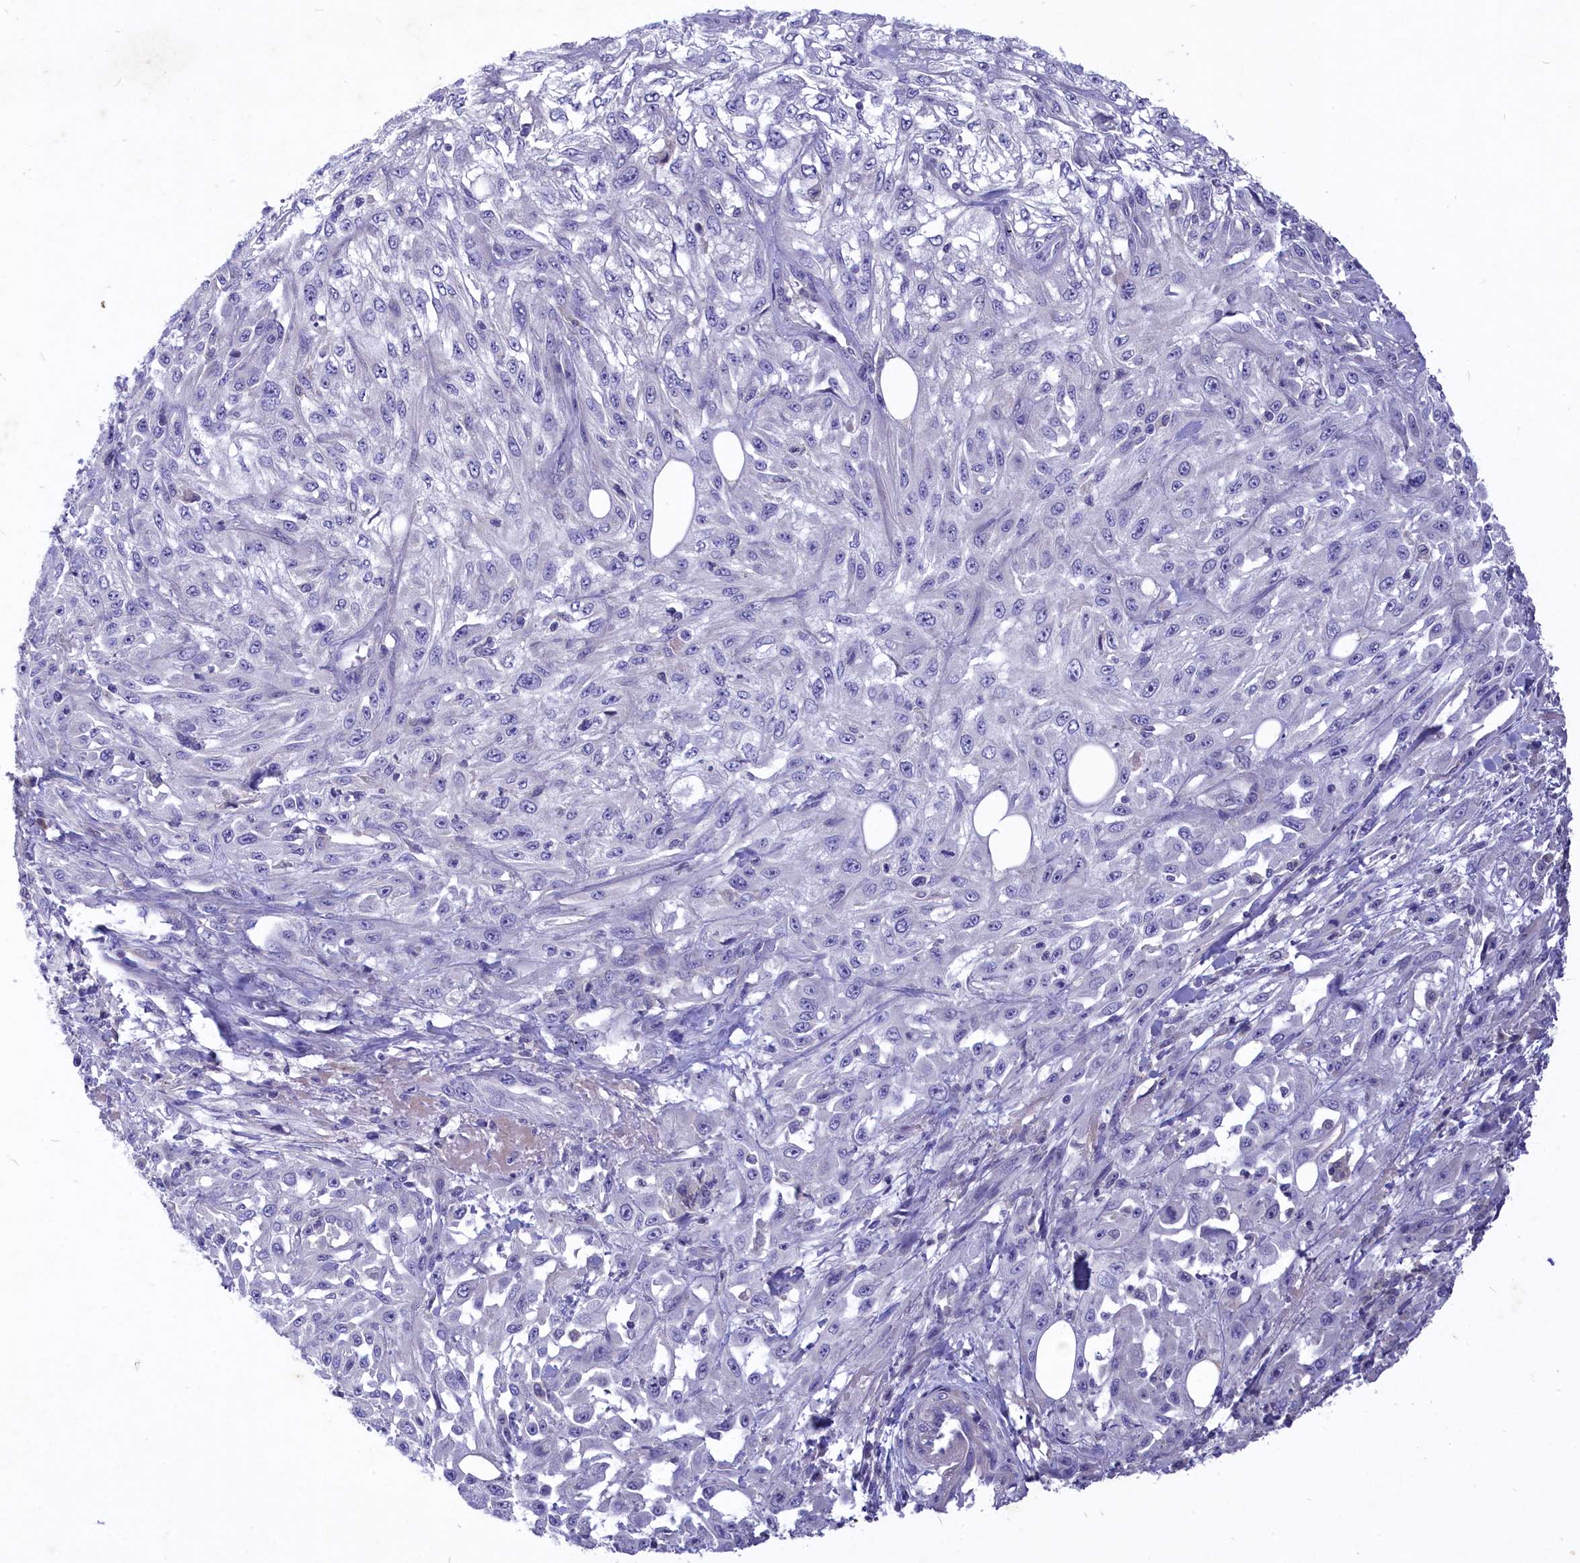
{"staining": {"intensity": "negative", "quantity": "none", "location": "none"}, "tissue": "skin cancer", "cell_type": "Tumor cells", "image_type": "cancer", "snomed": [{"axis": "morphology", "description": "Squamous cell carcinoma, NOS"}, {"axis": "morphology", "description": "Squamous cell carcinoma, metastatic, NOS"}, {"axis": "topography", "description": "Skin"}, {"axis": "topography", "description": "Lymph node"}], "caption": "There is no significant staining in tumor cells of squamous cell carcinoma (skin).", "gene": "DEFB119", "patient": {"sex": "male", "age": 75}}